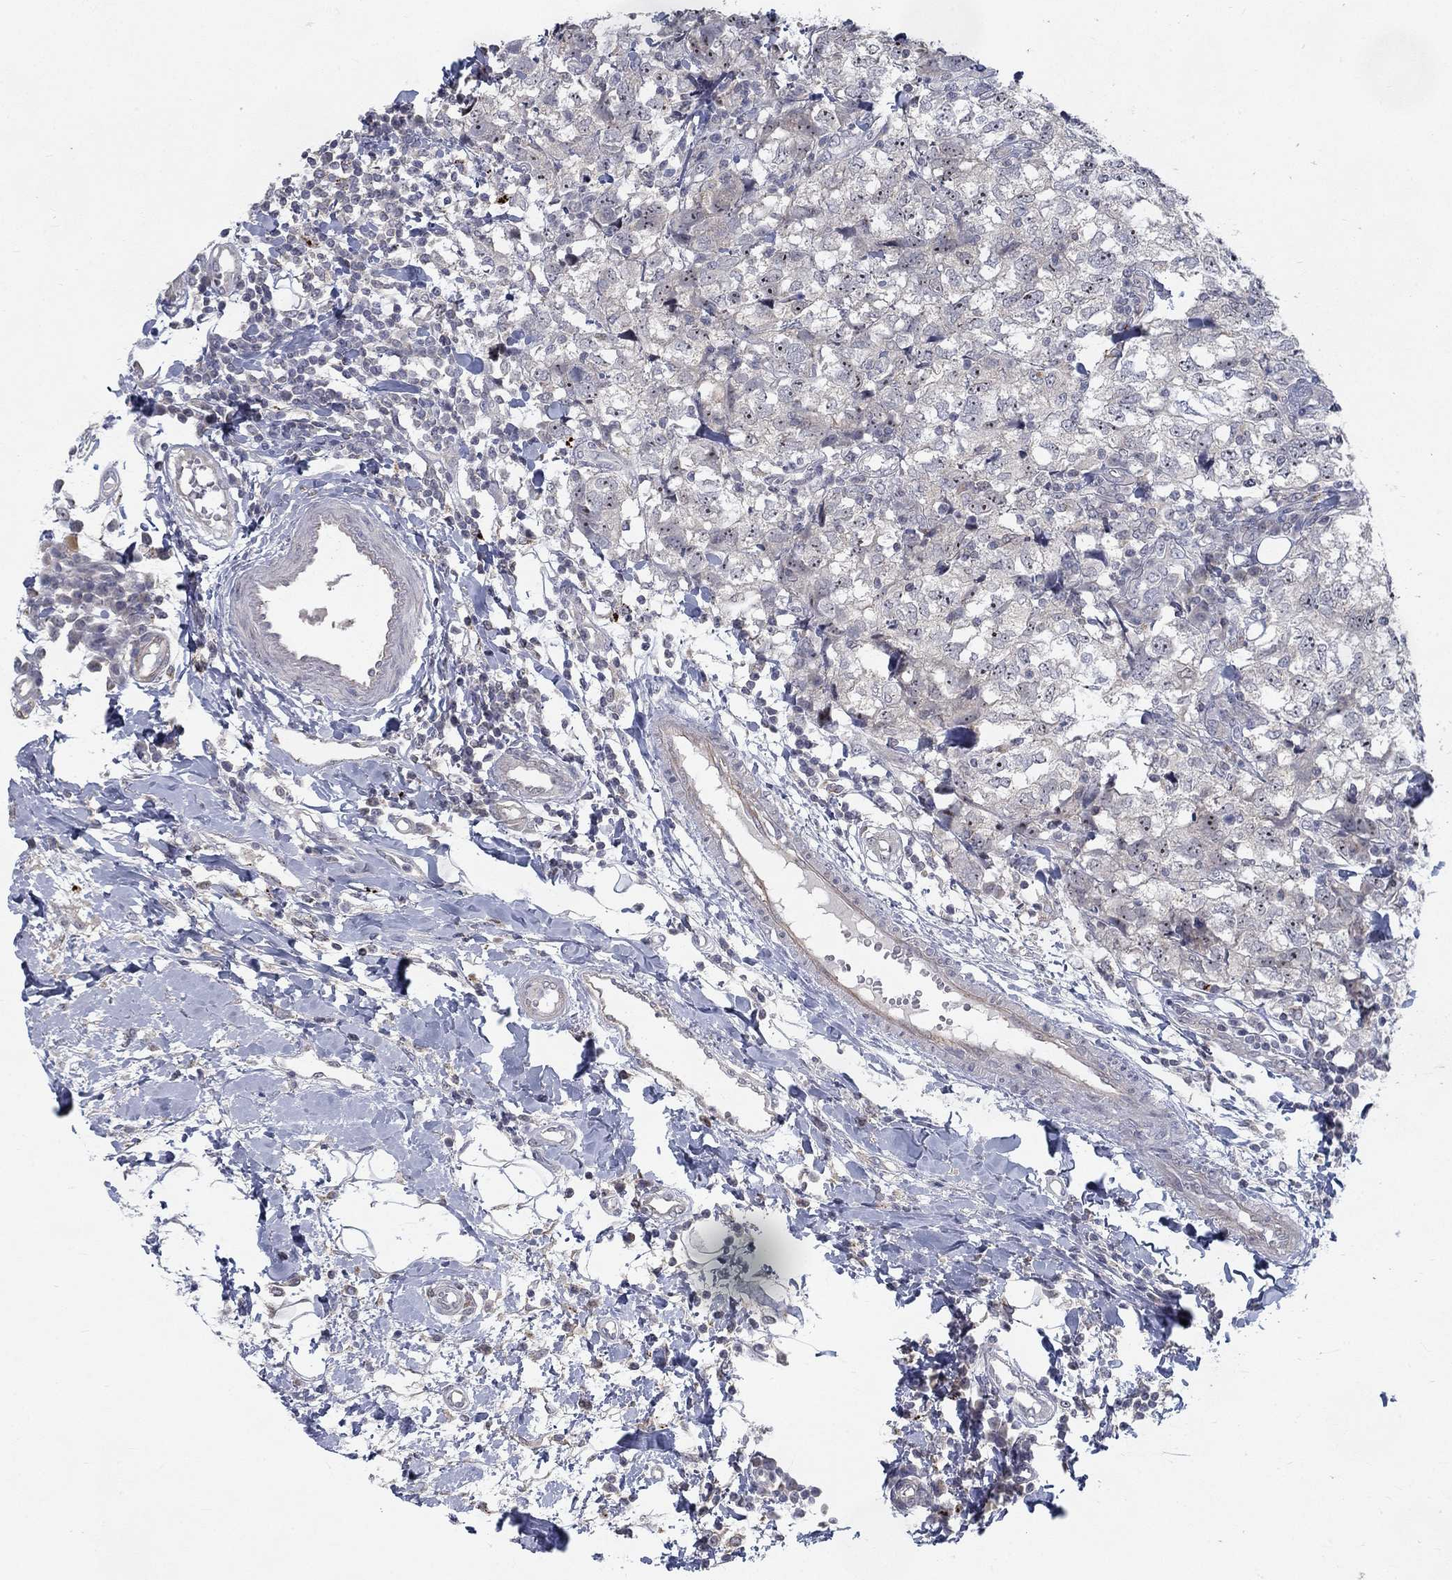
{"staining": {"intensity": "strong", "quantity": "25%-75%", "location": "nuclear"}, "tissue": "breast cancer", "cell_type": "Tumor cells", "image_type": "cancer", "snomed": [{"axis": "morphology", "description": "Duct carcinoma"}, {"axis": "topography", "description": "Breast"}], "caption": "Immunohistochemical staining of breast invasive ductal carcinoma reveals high levels of strong nuclear protein positivity in approximately 25%-75% of tumor cells.", "gene": "MTSS2", "patient": {"sex": "female", "age": 30}}